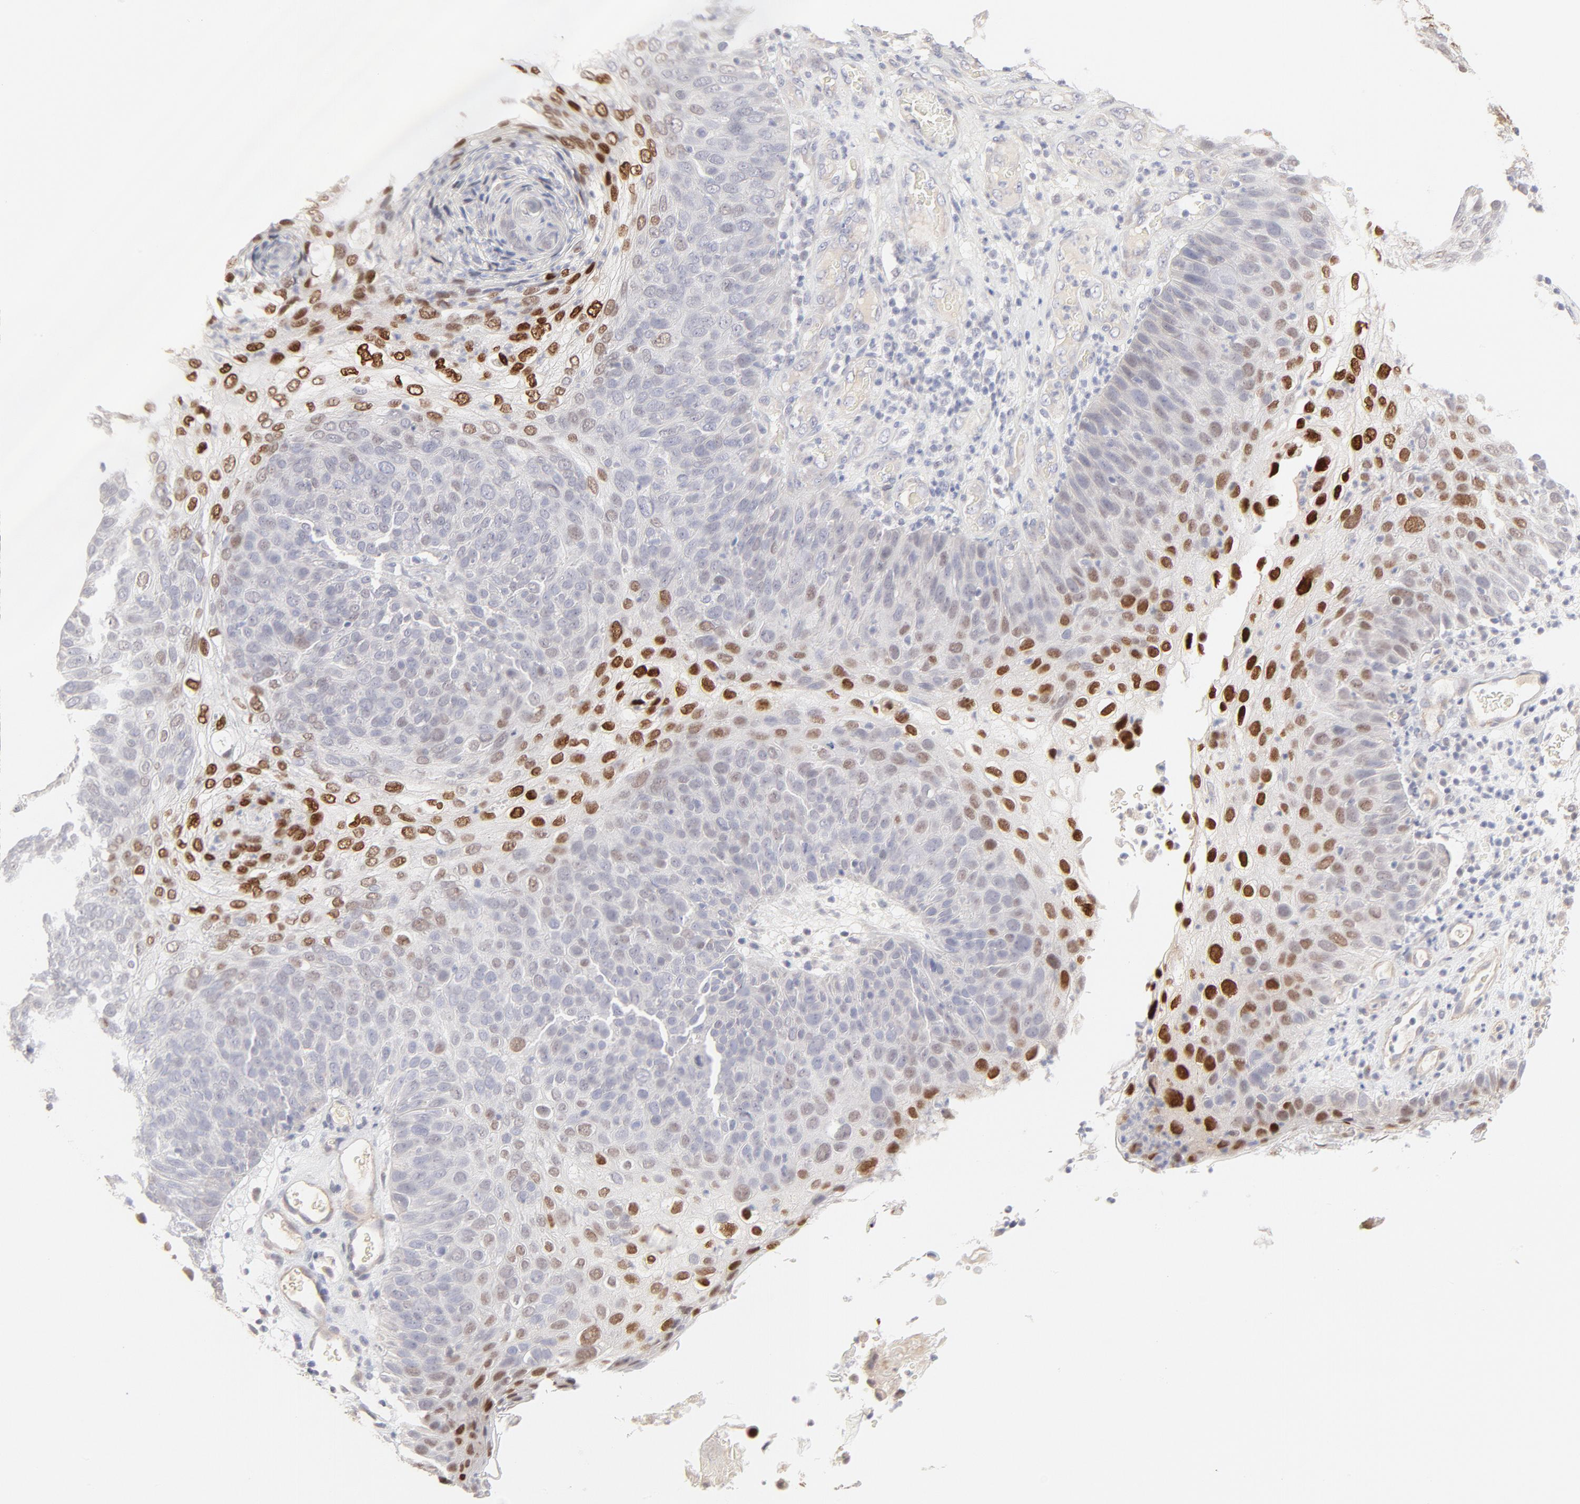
{"staining": {"intensity": "strong", "quantity": "25%-75%", "location": "nuclear"}, "tissue": "skin cancer", "cell_type": "Tumor cells", "image_type": "cancer", "snomed": [{"axis": "morphology", "description": "Squamous cell carcinoma, NOS"}, {"axis": "topography", "description": "Skin"}], "caption": "Skin cancer (squamous cell carcinoma) stained with DAB (3,3'-diaminobenzidine) IHC displays high levels of strong nuclear positivity in approximately 25%-75% of tumor cells.", "gene": "ELF3", "patient": {"sex": "male", "age": 87}}